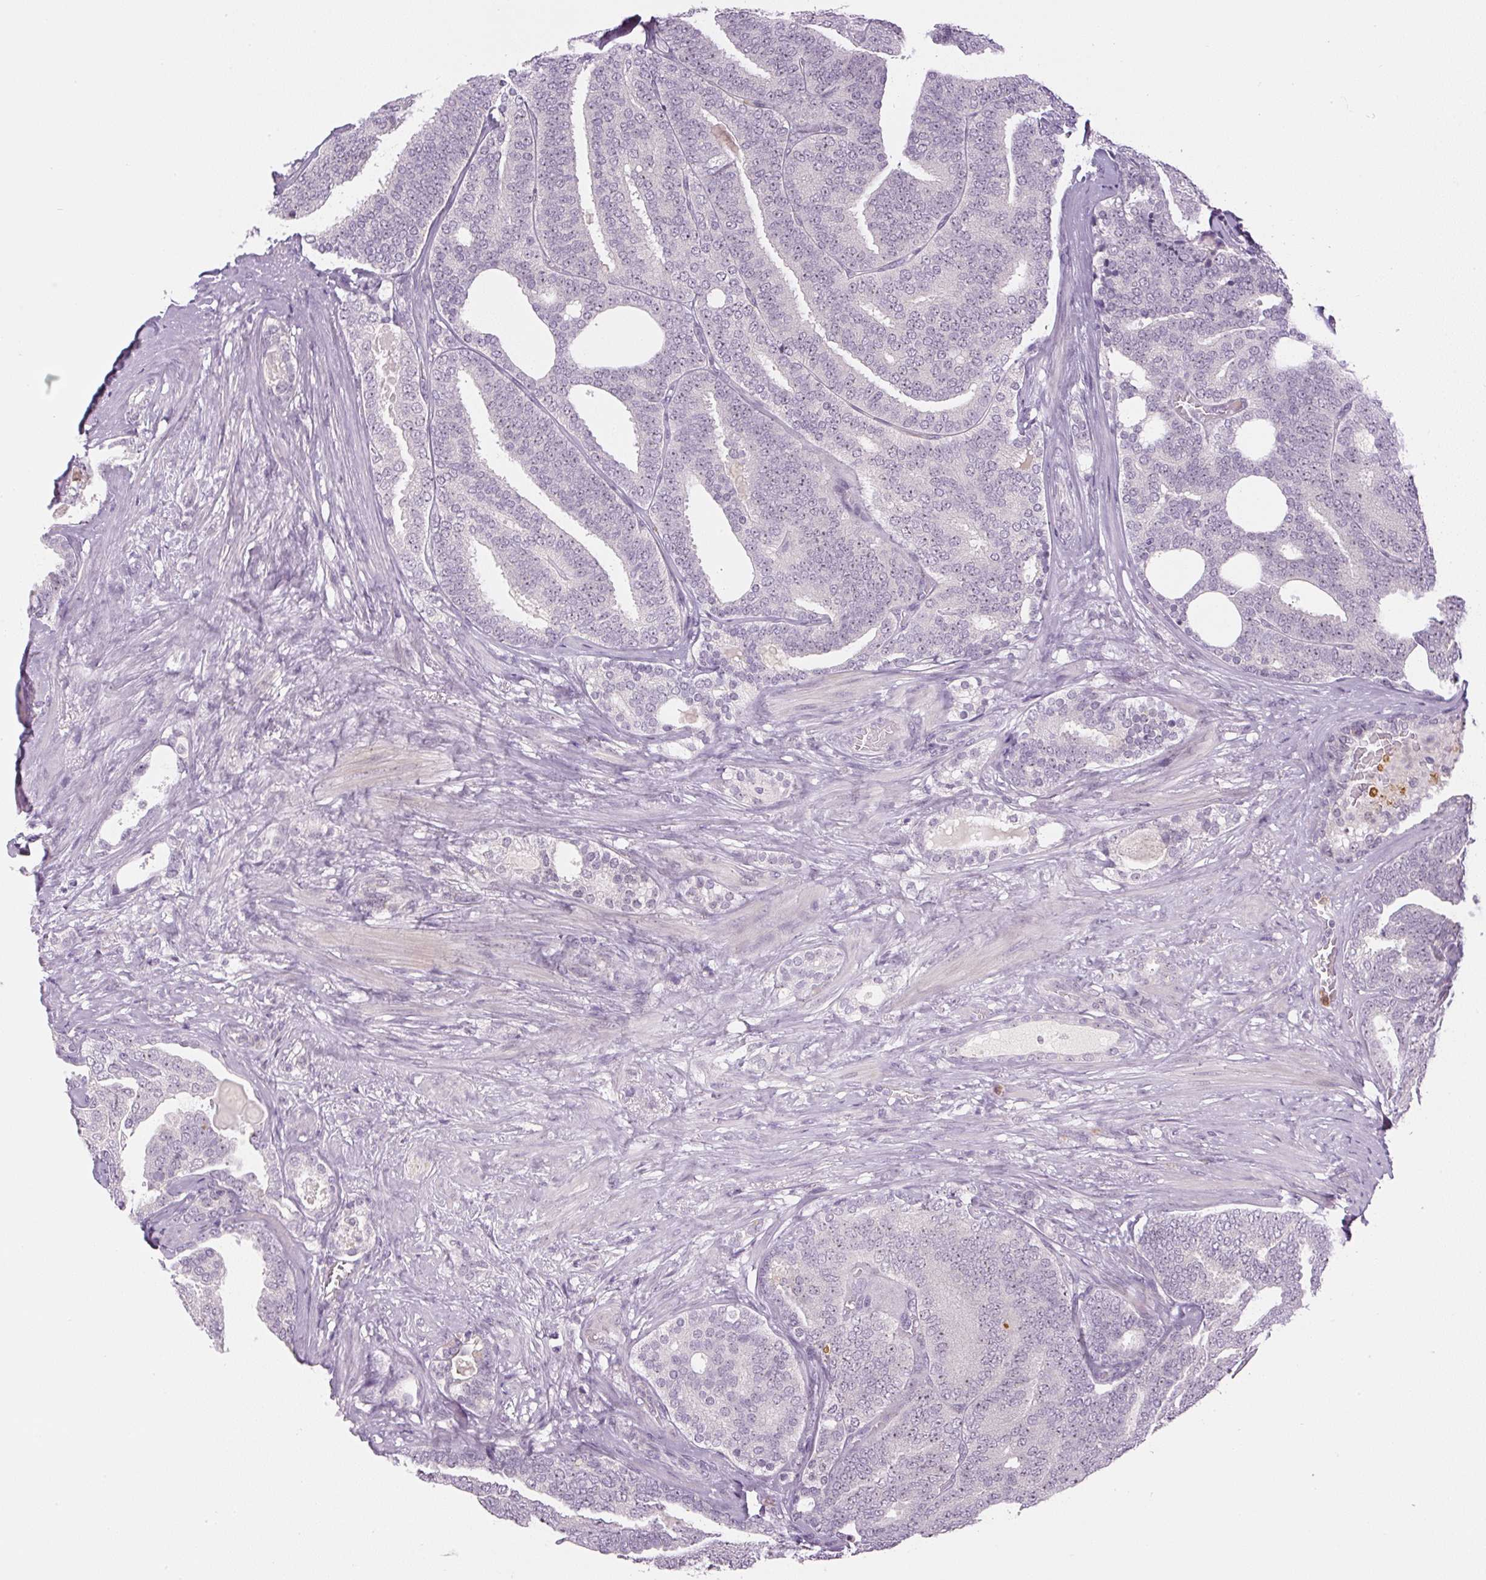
{"staining": {"intensity": "negative", "quantity": "none", "location": "none"}, "tissue": "prostate cancer", "cell_type": "Tumor cells", "image_type": "cancer", "snomed": [{"axis": "morphology", "description": "Adenocarcinoma, High grade"}, {"axis": "topography", "description": "Prostate"}], "caption": "This is a histopathology image of IHC staining of prostate cancer (adenocarcinoma (high-grade)), which shows no positivity in tumor cells. (IHC, brightfield microscopy, high magnification).", "gene": "SGF29", "patient": {"sex": "male", "age": 65}}